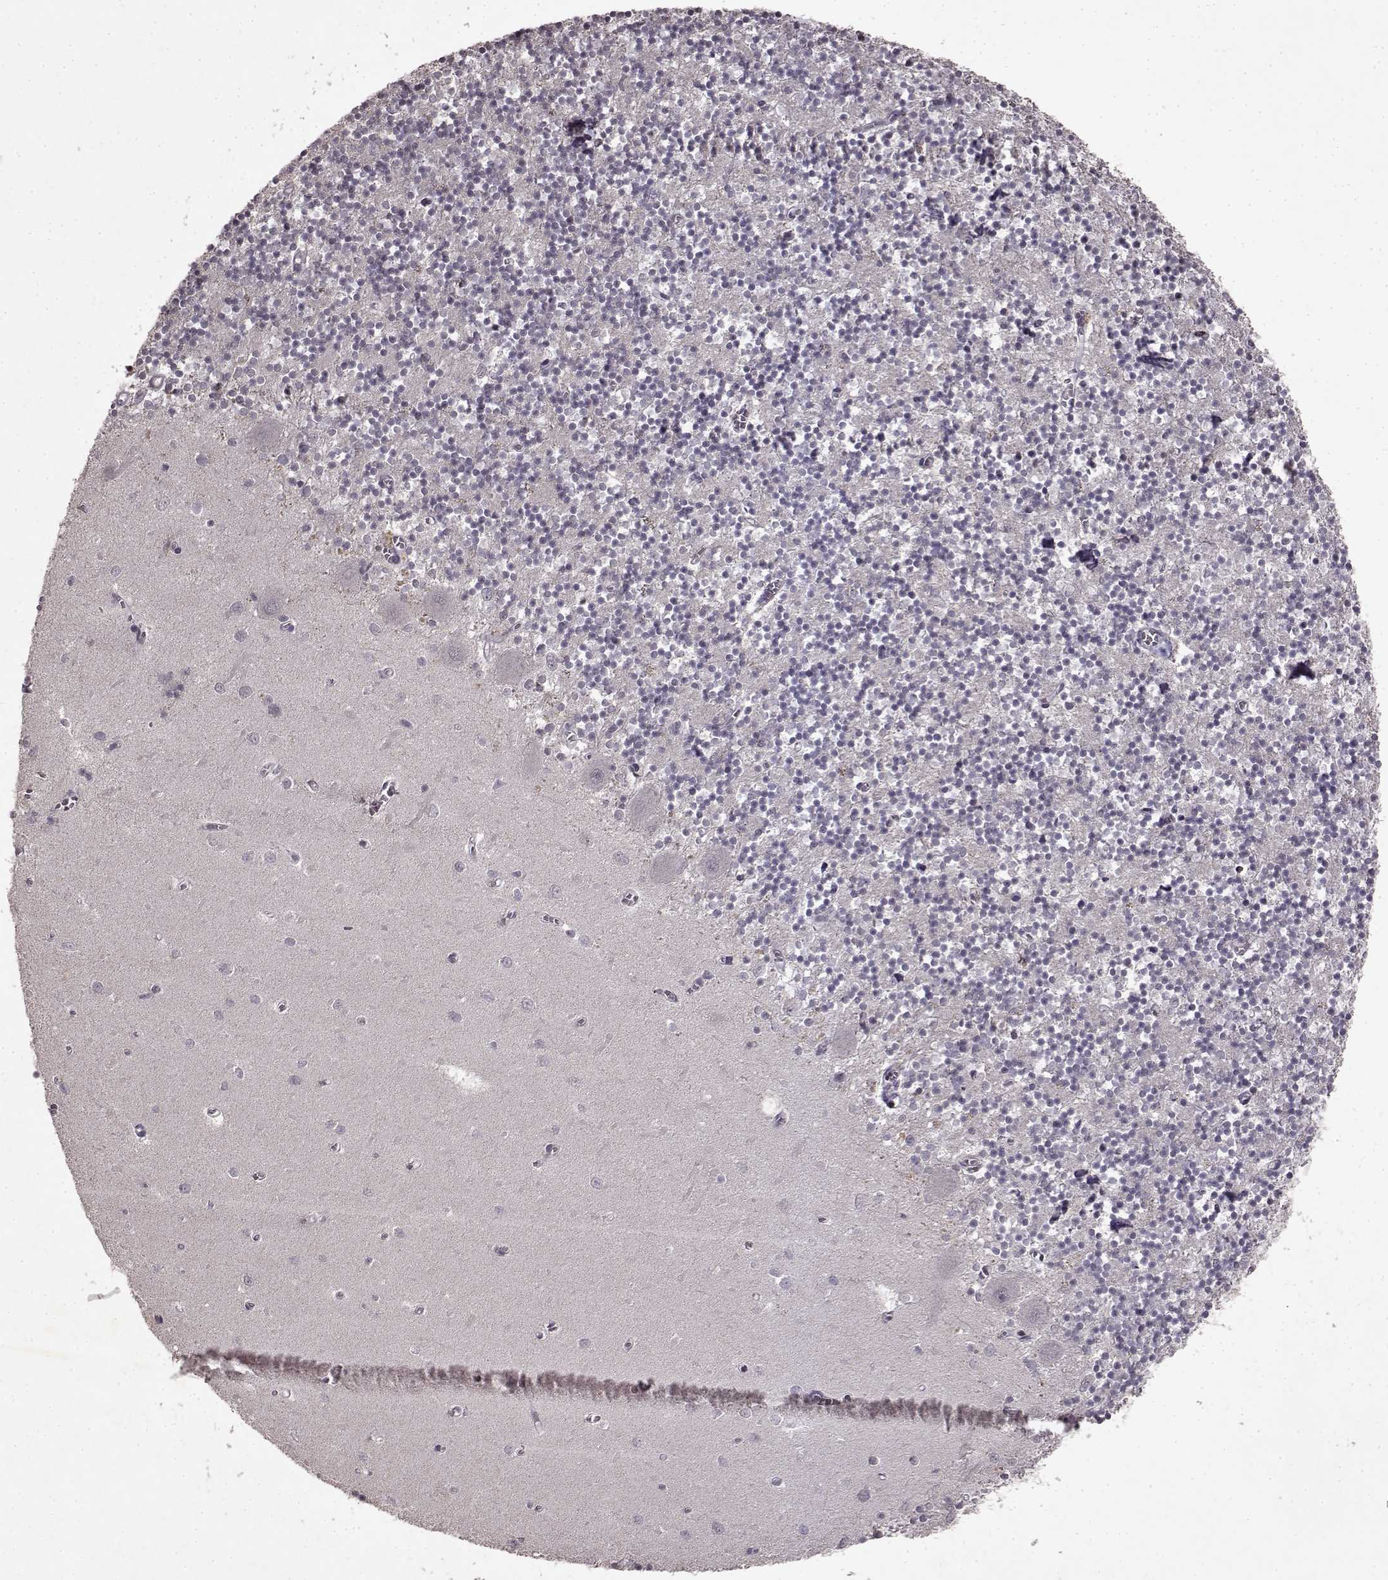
{"staining": {"intensity": "negative", "quantity": "none", "location": "none"}, "tissue": "cerebellum", "cell_type": "Cells in granular layer", "image_type": "normal", "snomed": [{"axis": "morphology", "description": "Normal tissue, NOS"}, {"axis": "topography", "description": "Cerebellum"}], "caption": "Cells in granular layer are negative for protein expression in normal human cerebellum.", "gene": "LHB", "patient": {"sex": "female", "age": 64}}